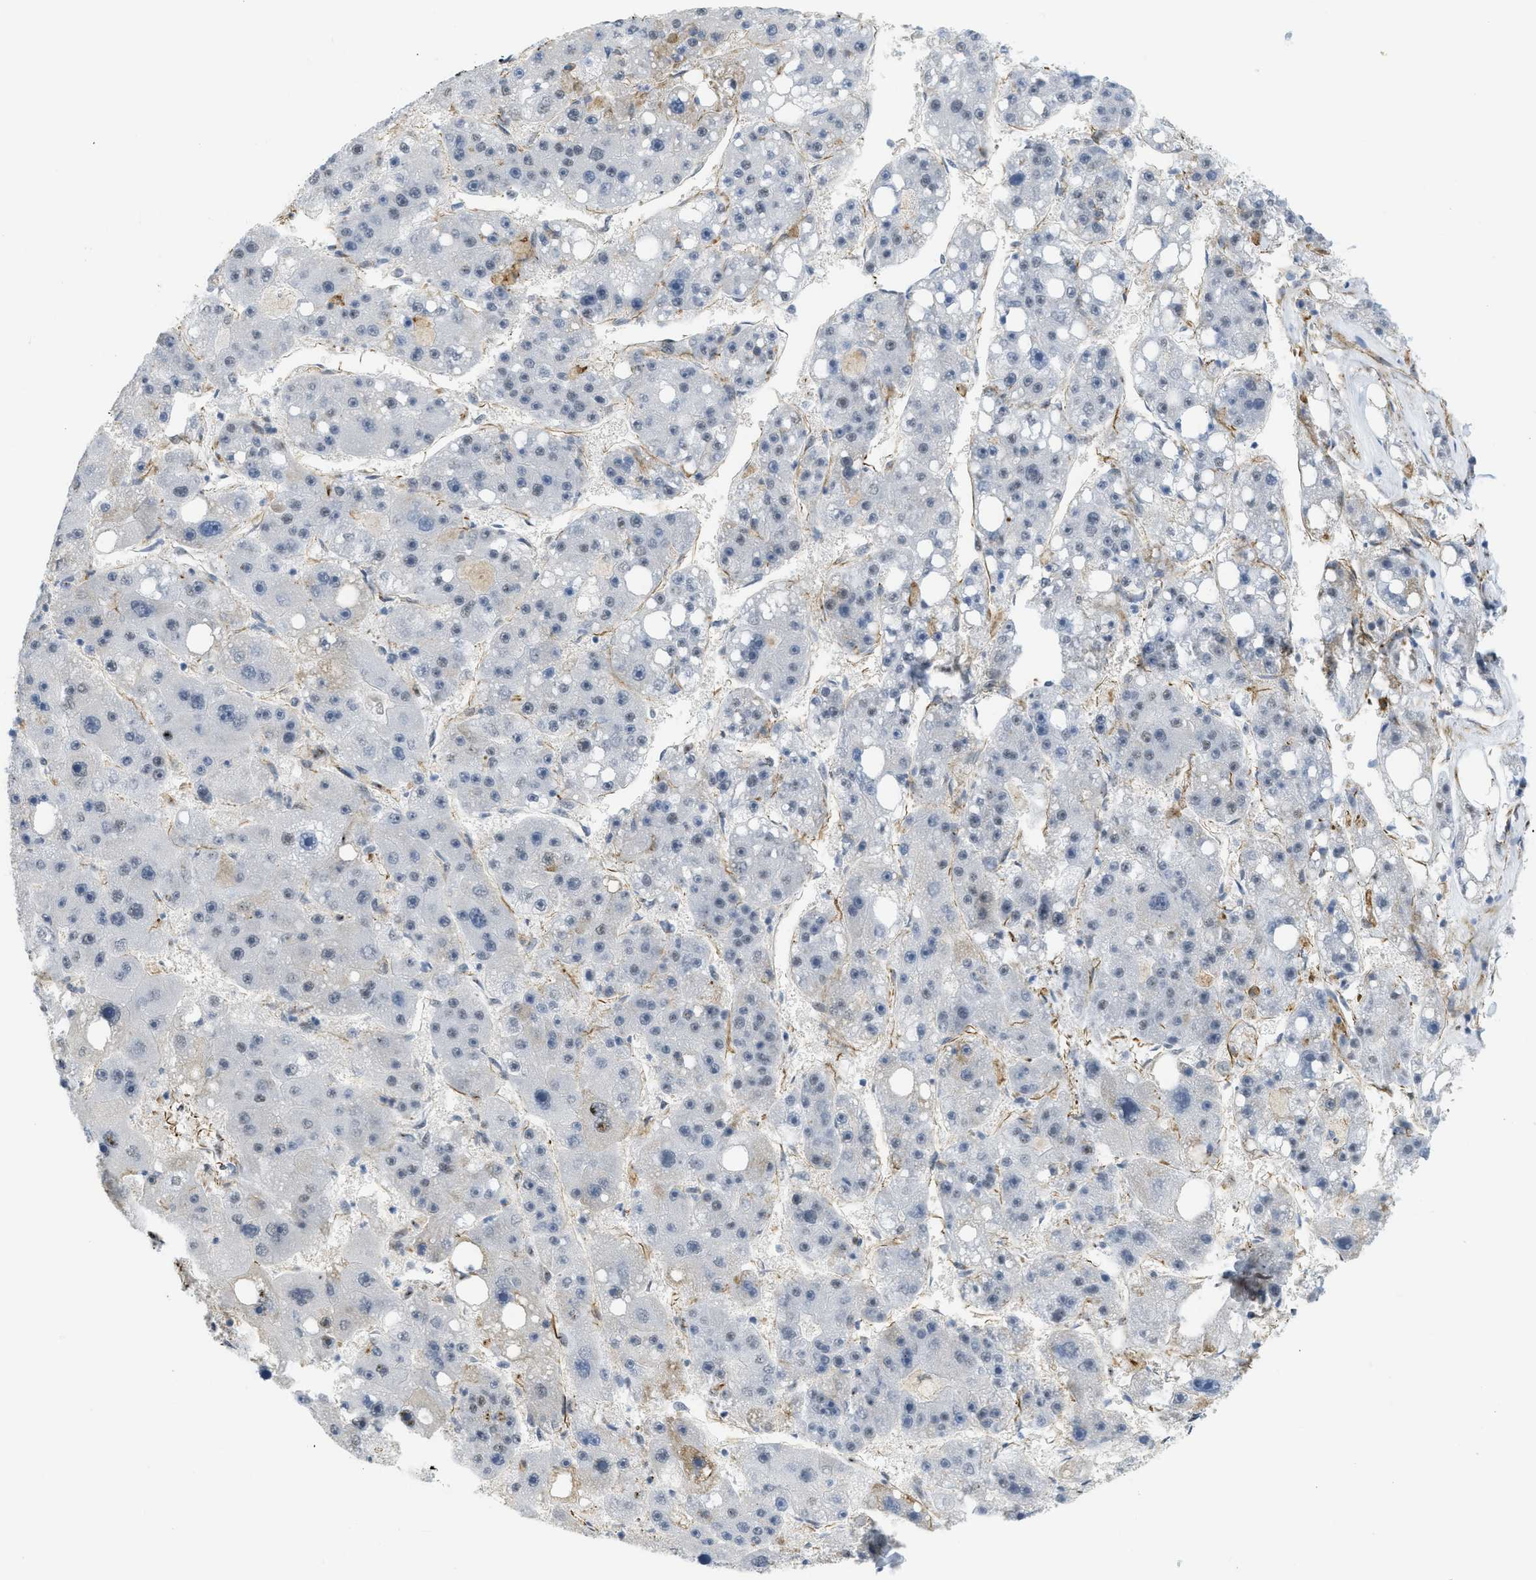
{"staining": {"intensity": "weak", "quantity": "<25%", "location": "nuclear"}, "tissue": "liver cancer", "cell_type": "Tumor cells", "image_type": "cancer", "snomed": [{"axis": "morphology", "description": "Carcinoma, Hepatocellular, NOS"}, {"axis": "topography", "description": "Liver"}], "caption": "This is a image of immunohistochemistry staining of liver hepatocellular carcinoma, which shows no staining in tumor cells.", "gene": "LRRC8B", "patient": {"sex": "female", "age": 61}}